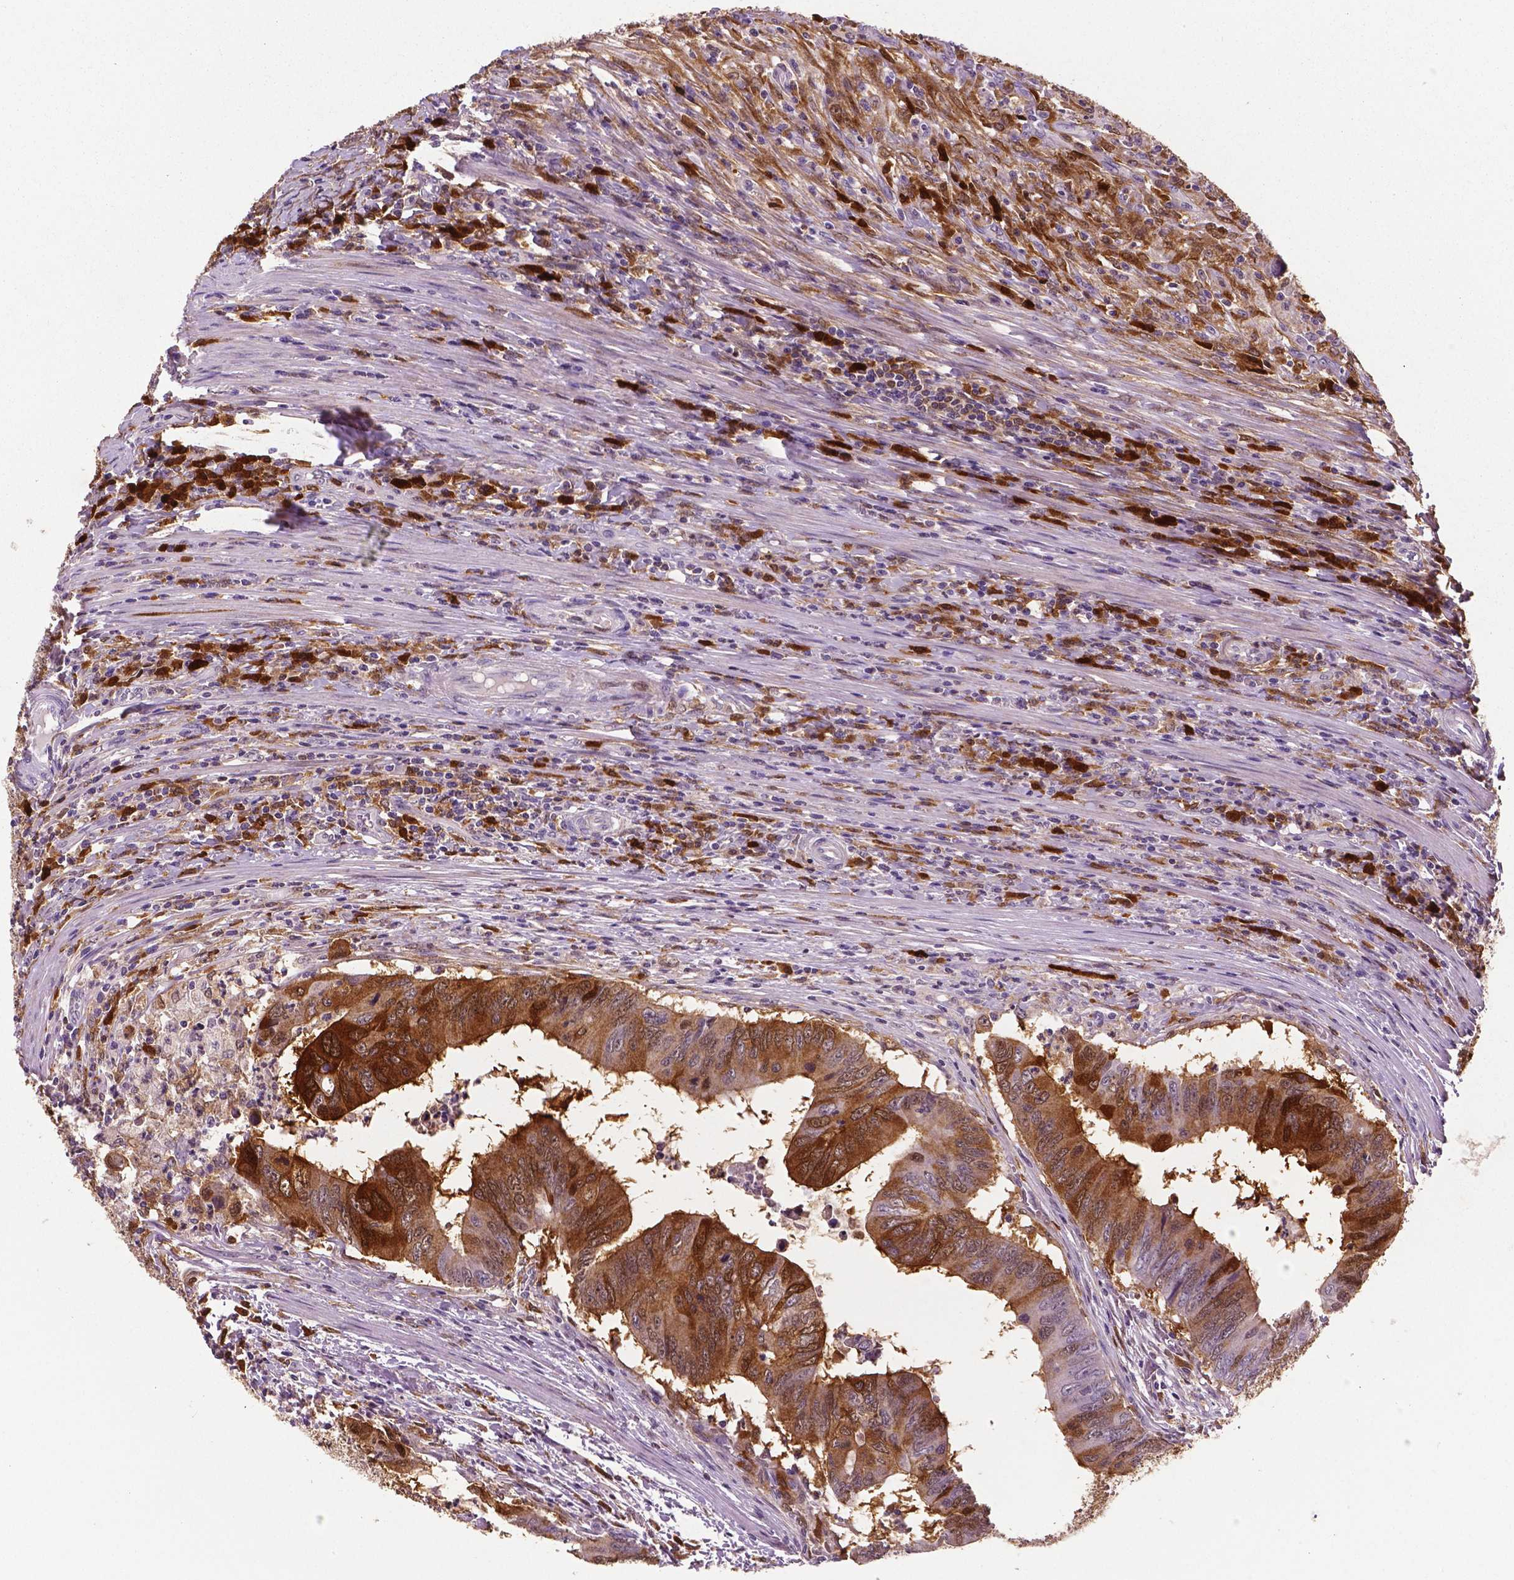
{"staining": {"intensity": "strong", "quantity": ">75%", "location": "cytoplasmic/membranous"}, "tissue": "colorectal cancer", "cell_type": "Tumor cells", "image_type": "cancer", "snomed": [{"axis": "morphology", "description": "Adenocarcinoma, NOS"}, {"axis": "topography", "description": "Colon"}], "caption": "Brown immunohistochemical staining in human adenocarcinoma (colorectal) shows strong cytoplasmic/membranous staining in about >75% of tumor cells. The protein is shown in brown color, while the nuclei are stained blue.", "gene": "PHGDH", "patient": {"sex": "male", "age": 53}}